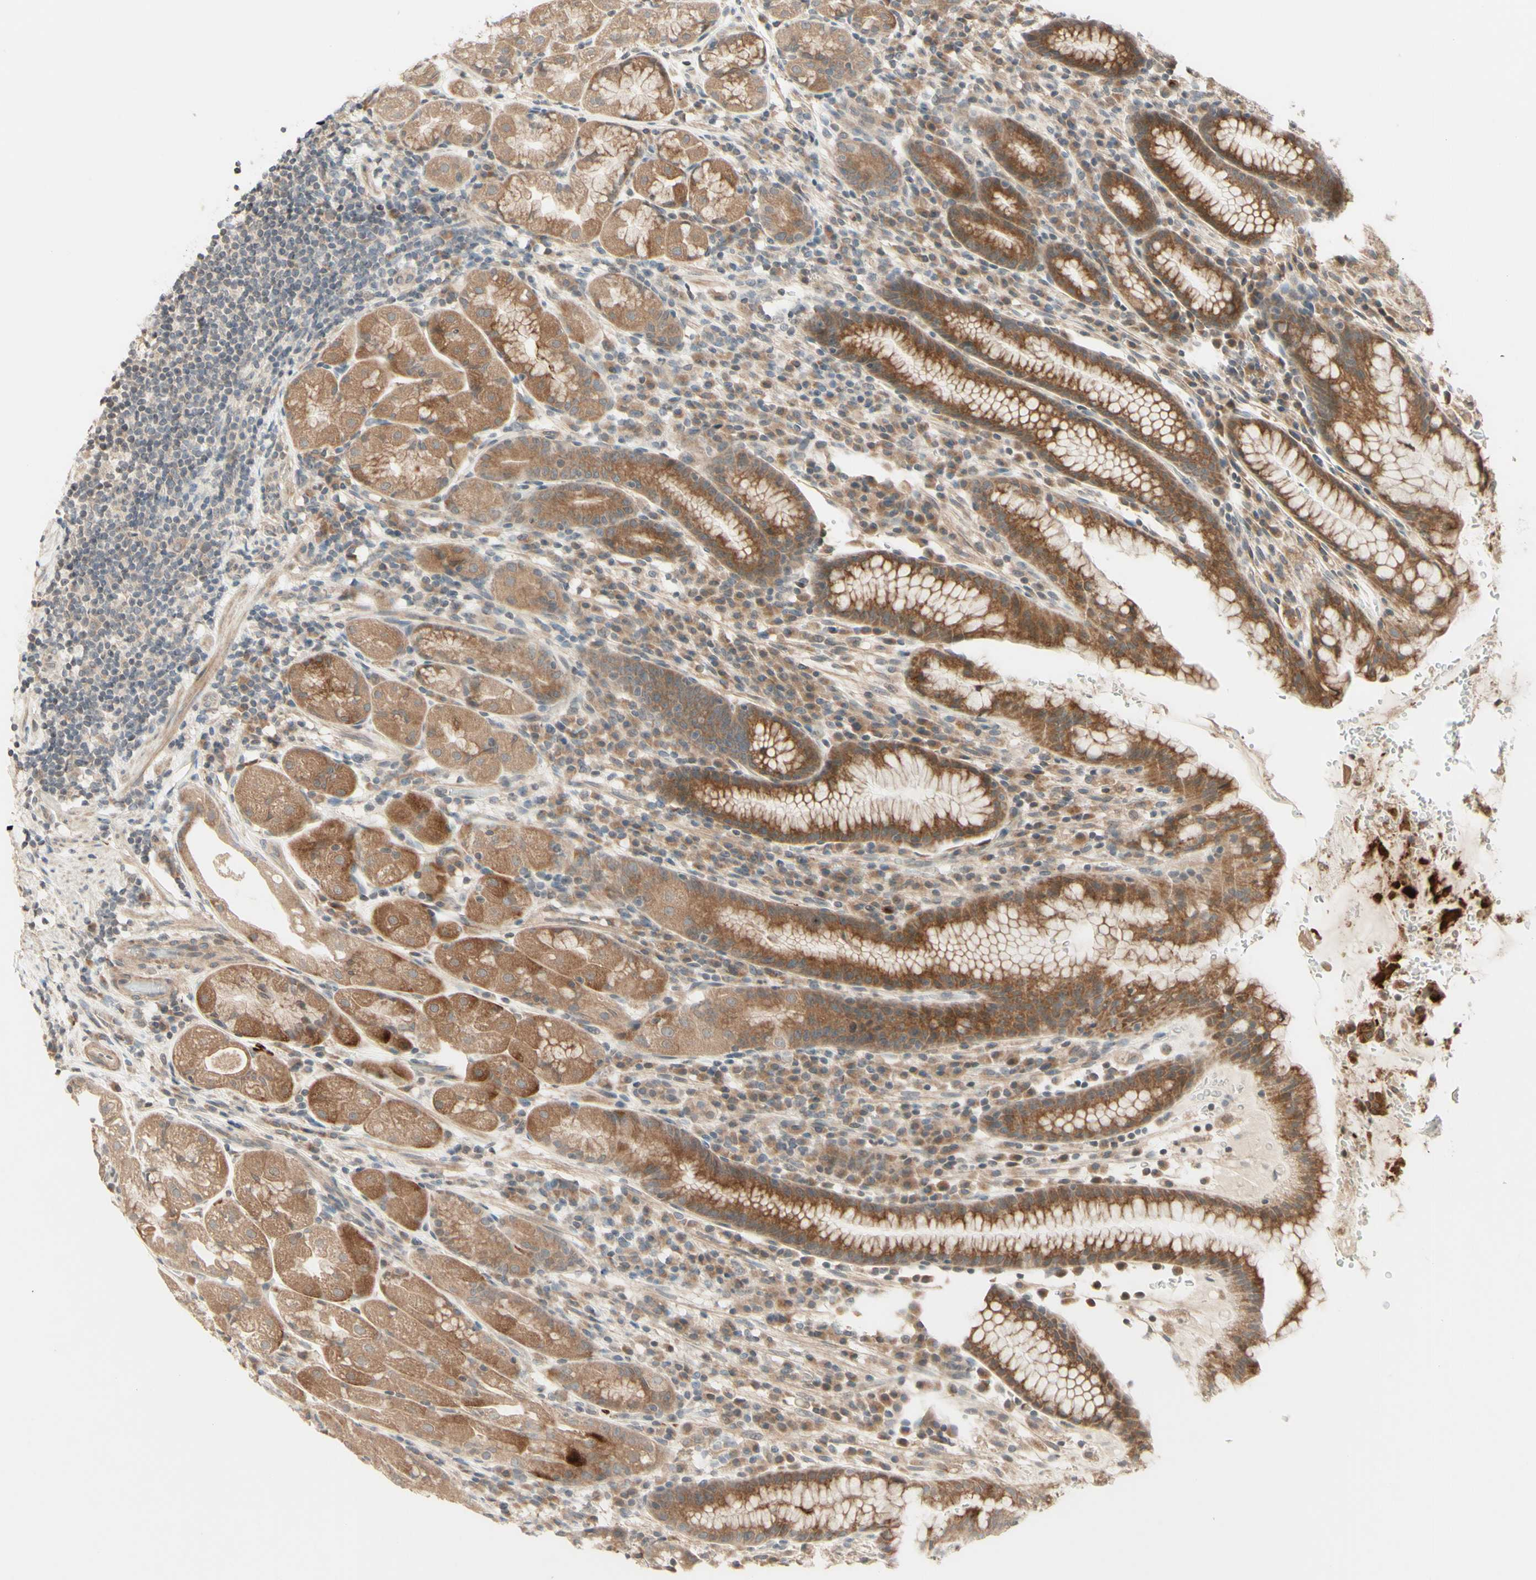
{"staining": {"intensity": "moderate", "quantity": ">75%", "location": "cytoplasmic/membranous"}, "tissue": "stomach", "cell_type": "Glandular cells", "image_type": "normal", "snomed": [{"axis": "morphology", "description": "Normal tissue, NOS"}, {"axis": "topography", "description": "Stomach, lower"}], "caption": "Human stomach stained with a protein marker reveals moderate staining in glandular cells.", "gene": "ZW10", "patient": {"sex": "male", "age": 52}}